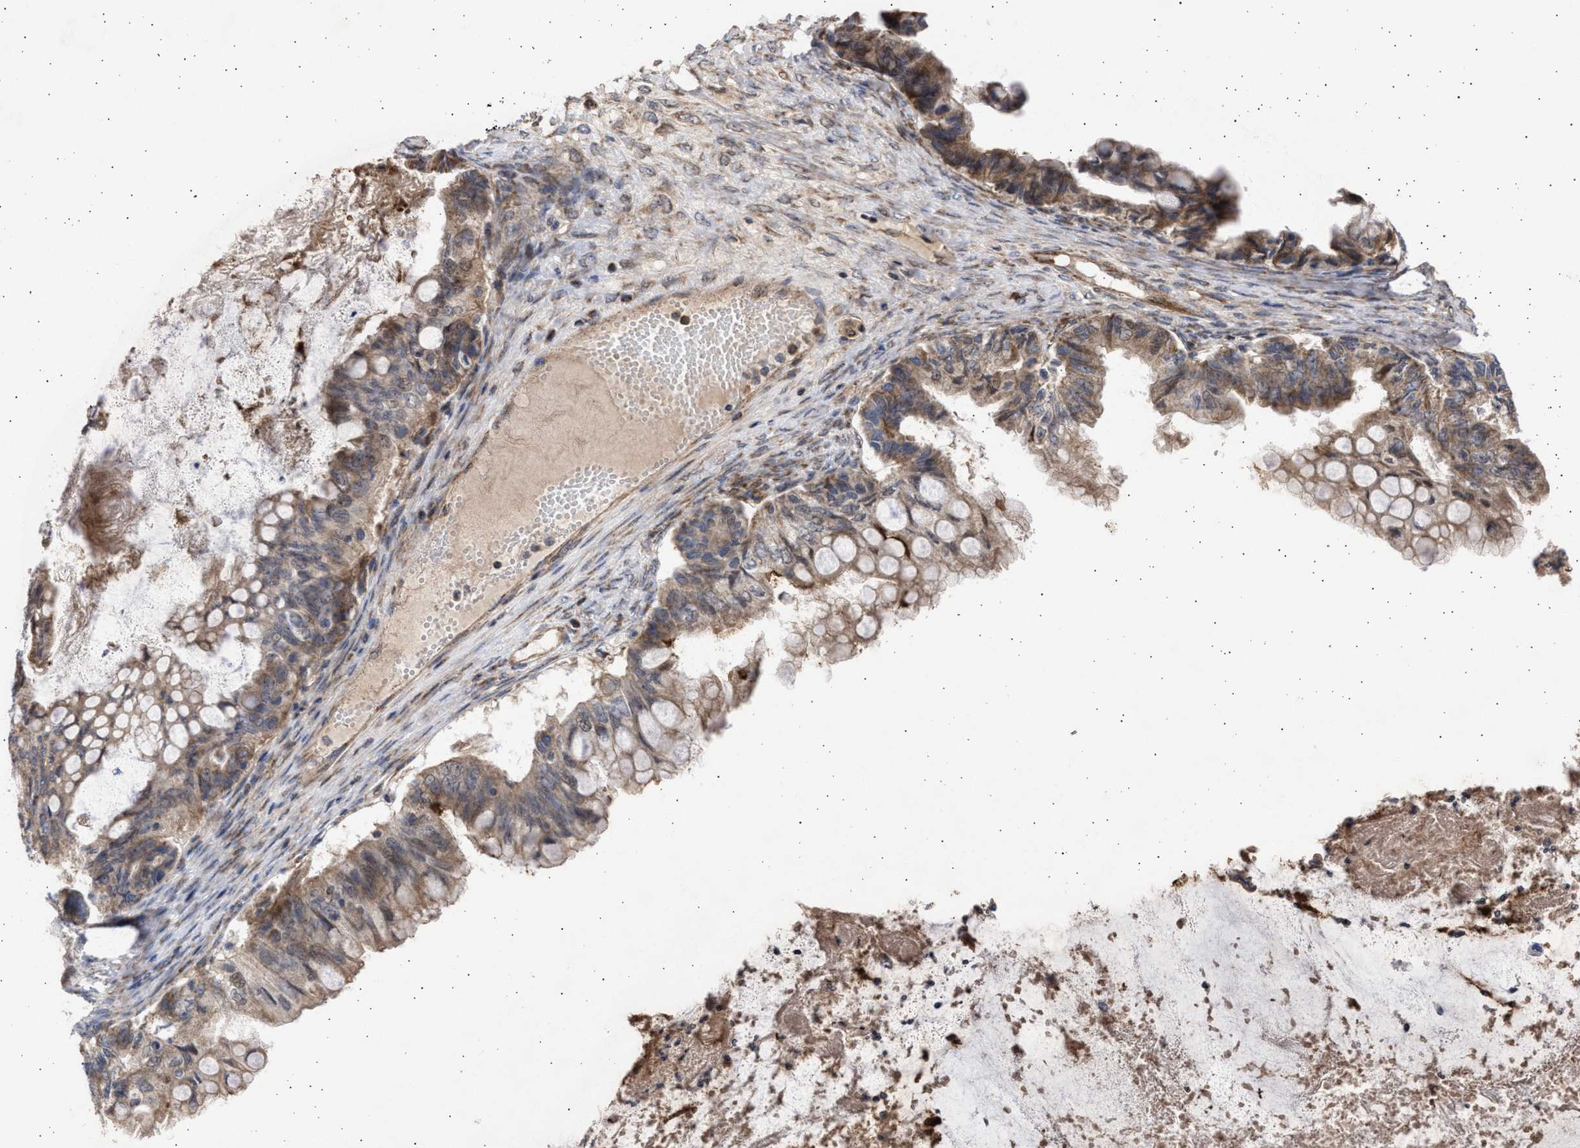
{"staining": {"intensity": "moderate", "quantity": ">75%", "location": "cytoplasmic/membranous"}, "tissue": "ovarian cancer", "cell_type": "Tumor cells", "image_type": "cancer", "snomed": [{"axis": "morphology", "description": "Cystadenocarcinoma, mucinous, NOS"}, {"axis": "topography", "description": "Ovary"}], "caption": "Immunohistochemistry of ovarian mucinous cystadenocarcinoma reveals medium levels of moderate cytoplasmic/membranous positivity in approximately >75% of tumor cells.", "gene": "TTC19", "patient": {"sex": "female", "age": 80}}